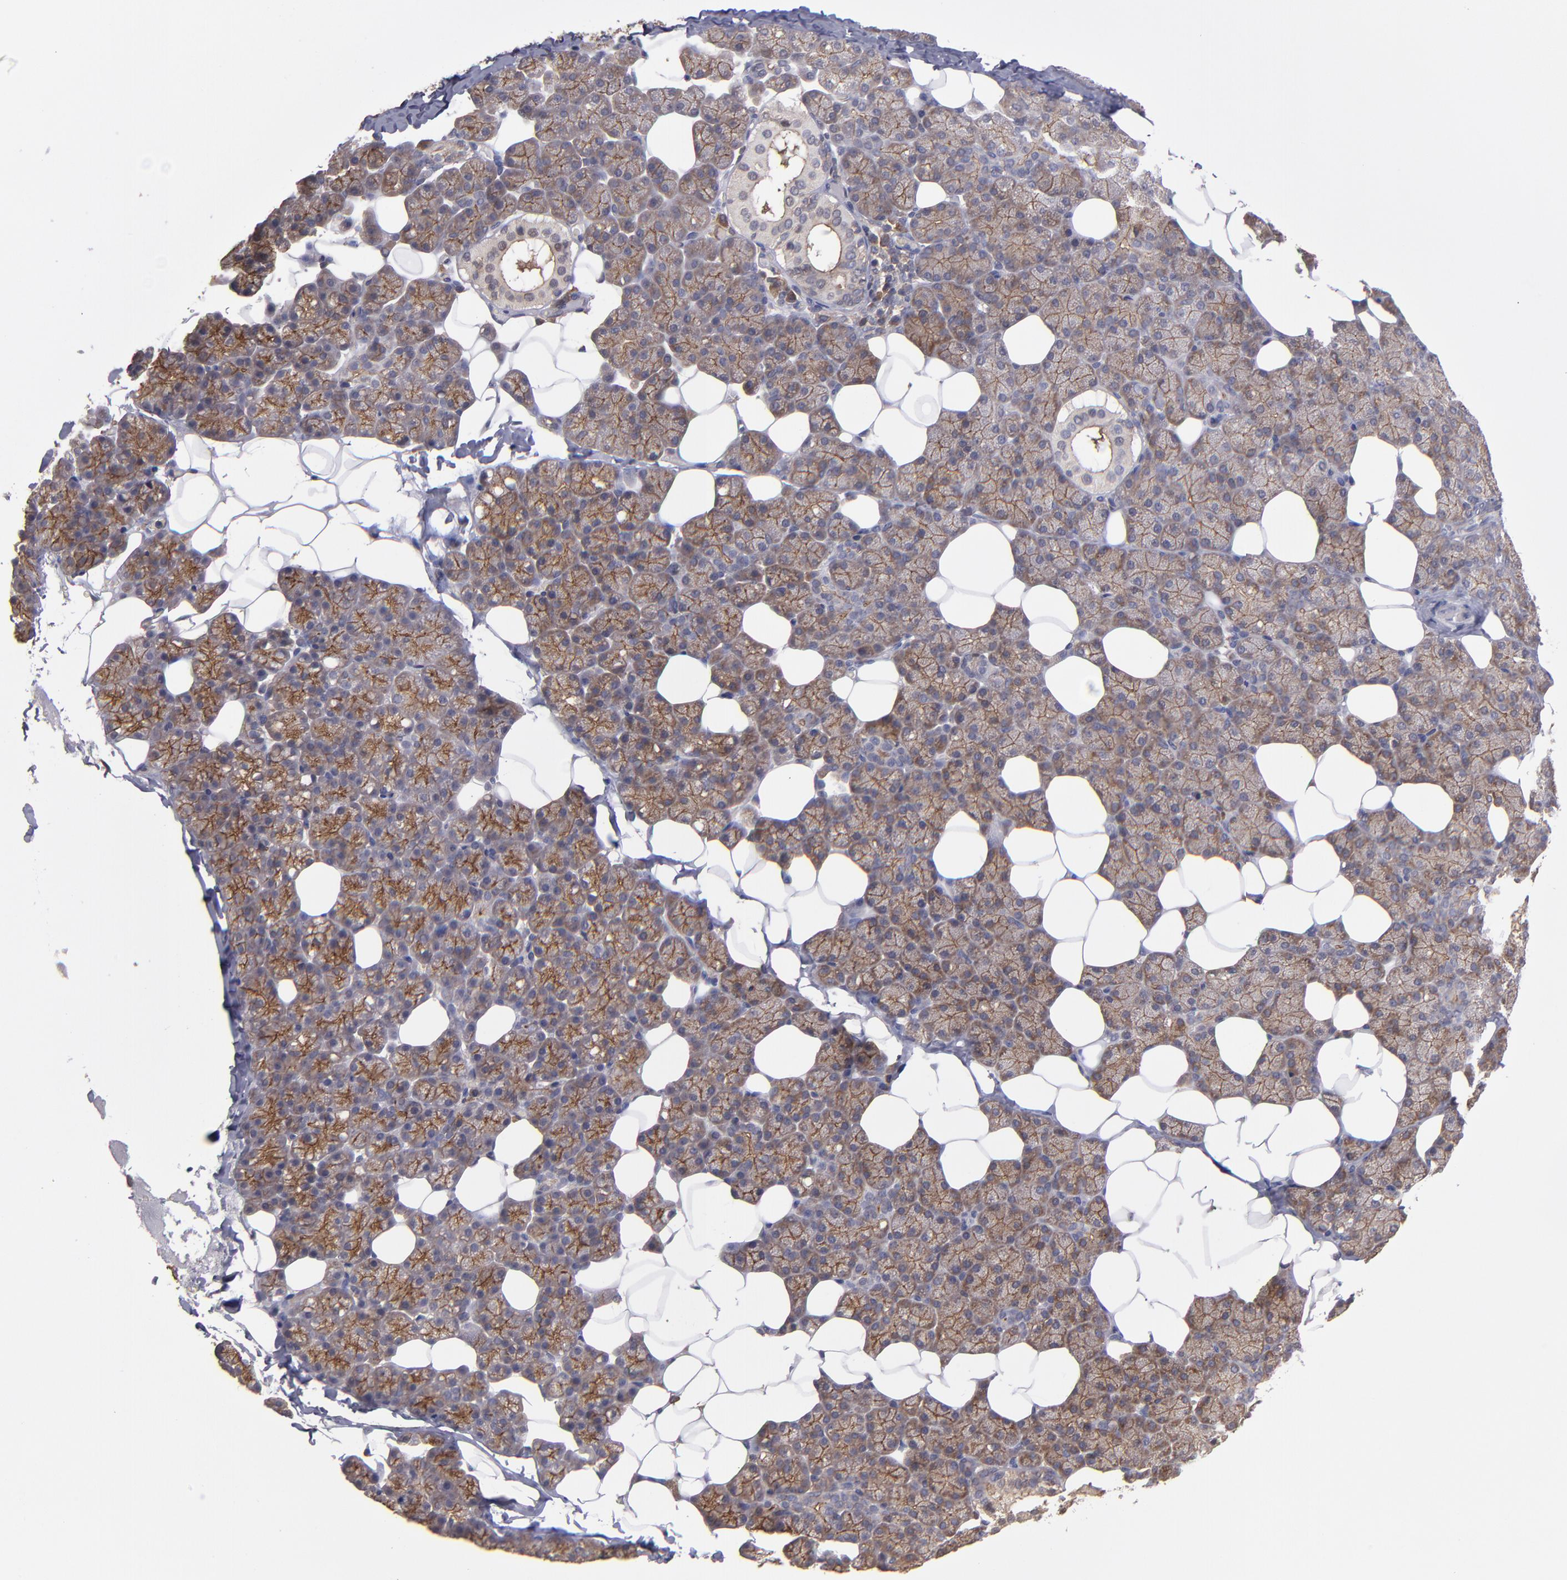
{"staining": {"intensity": "moderate", "quantity": ">75%", "location": "cytoplasmic/membranous"}, "tissue": "salivary gland", "cell_type": "Glandular cells", "image_type": "normal", "snomed": [{"axis": "morphology", "description": "Normal tissue, NOS"}, {"axis": "topography", "description": "Lymph node"}, {"axis": "topography", "description": "Salivary gland"}], "caption": "A histopathology image of salivary gland stained for a protein shows moderate cytoplasmic/membranous brown staining in glandular cells.", "gene": "NF2", "patient": {"sex": "male", "age": 8}}